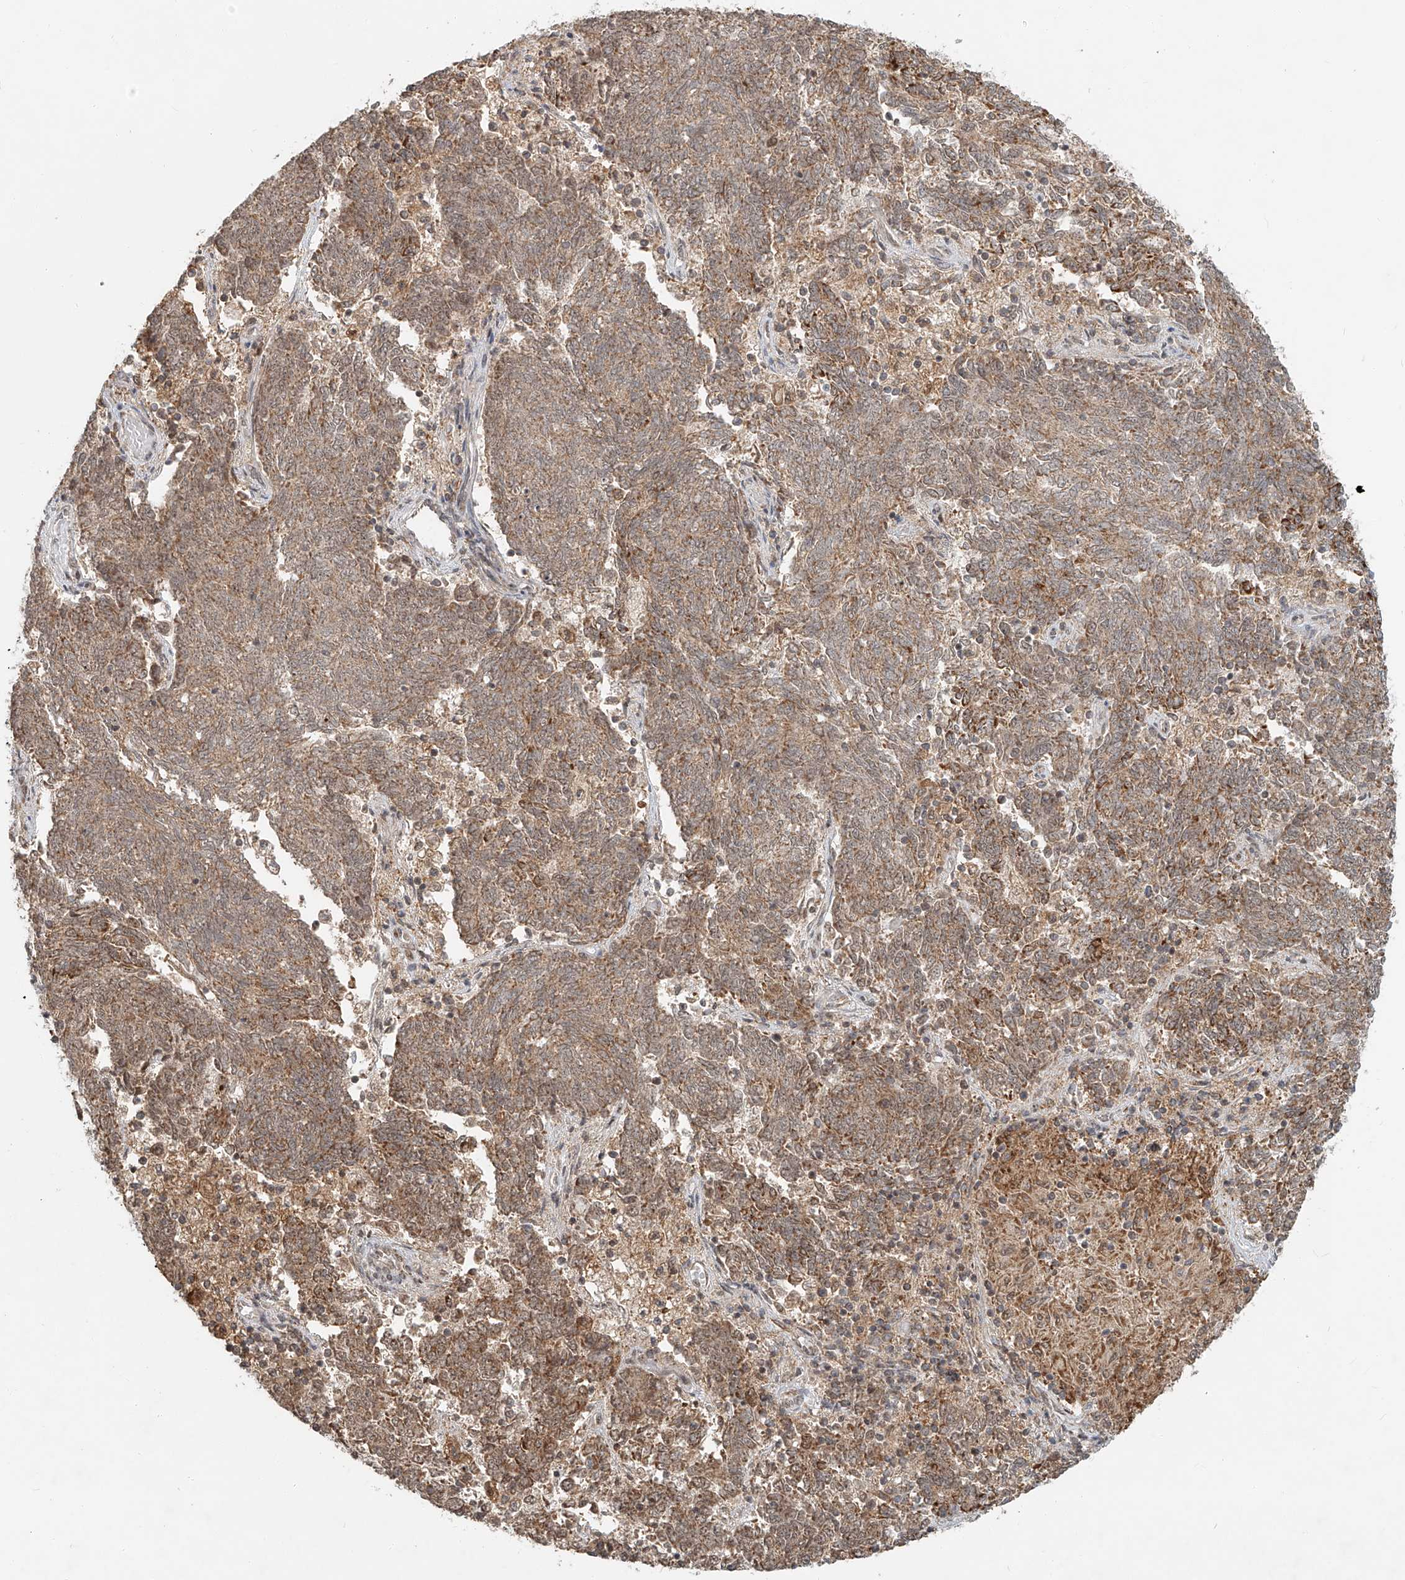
{"staining": {"intensity": "weak", "quantity": ">75%", "location": "cytoplasmic/membranous"}, "tissue": "endometrial cancer", "cell_type": "Tumor cells", "image_type": "cancer", "snomed": [{"axis": "morphology", "description": "Adenocarcinoma, NOS"}, {"axis": "topography", "description": "Endometrium"}], "caption": "The micrograph exhibits staining of endometrial cancer (adenocarcinoma), revealing weak cytoplasmic/membranous protein staining (brown color) within tumor cells.", "gene": "SYTL3", "patient": {"sex": "female", "age": 80}}